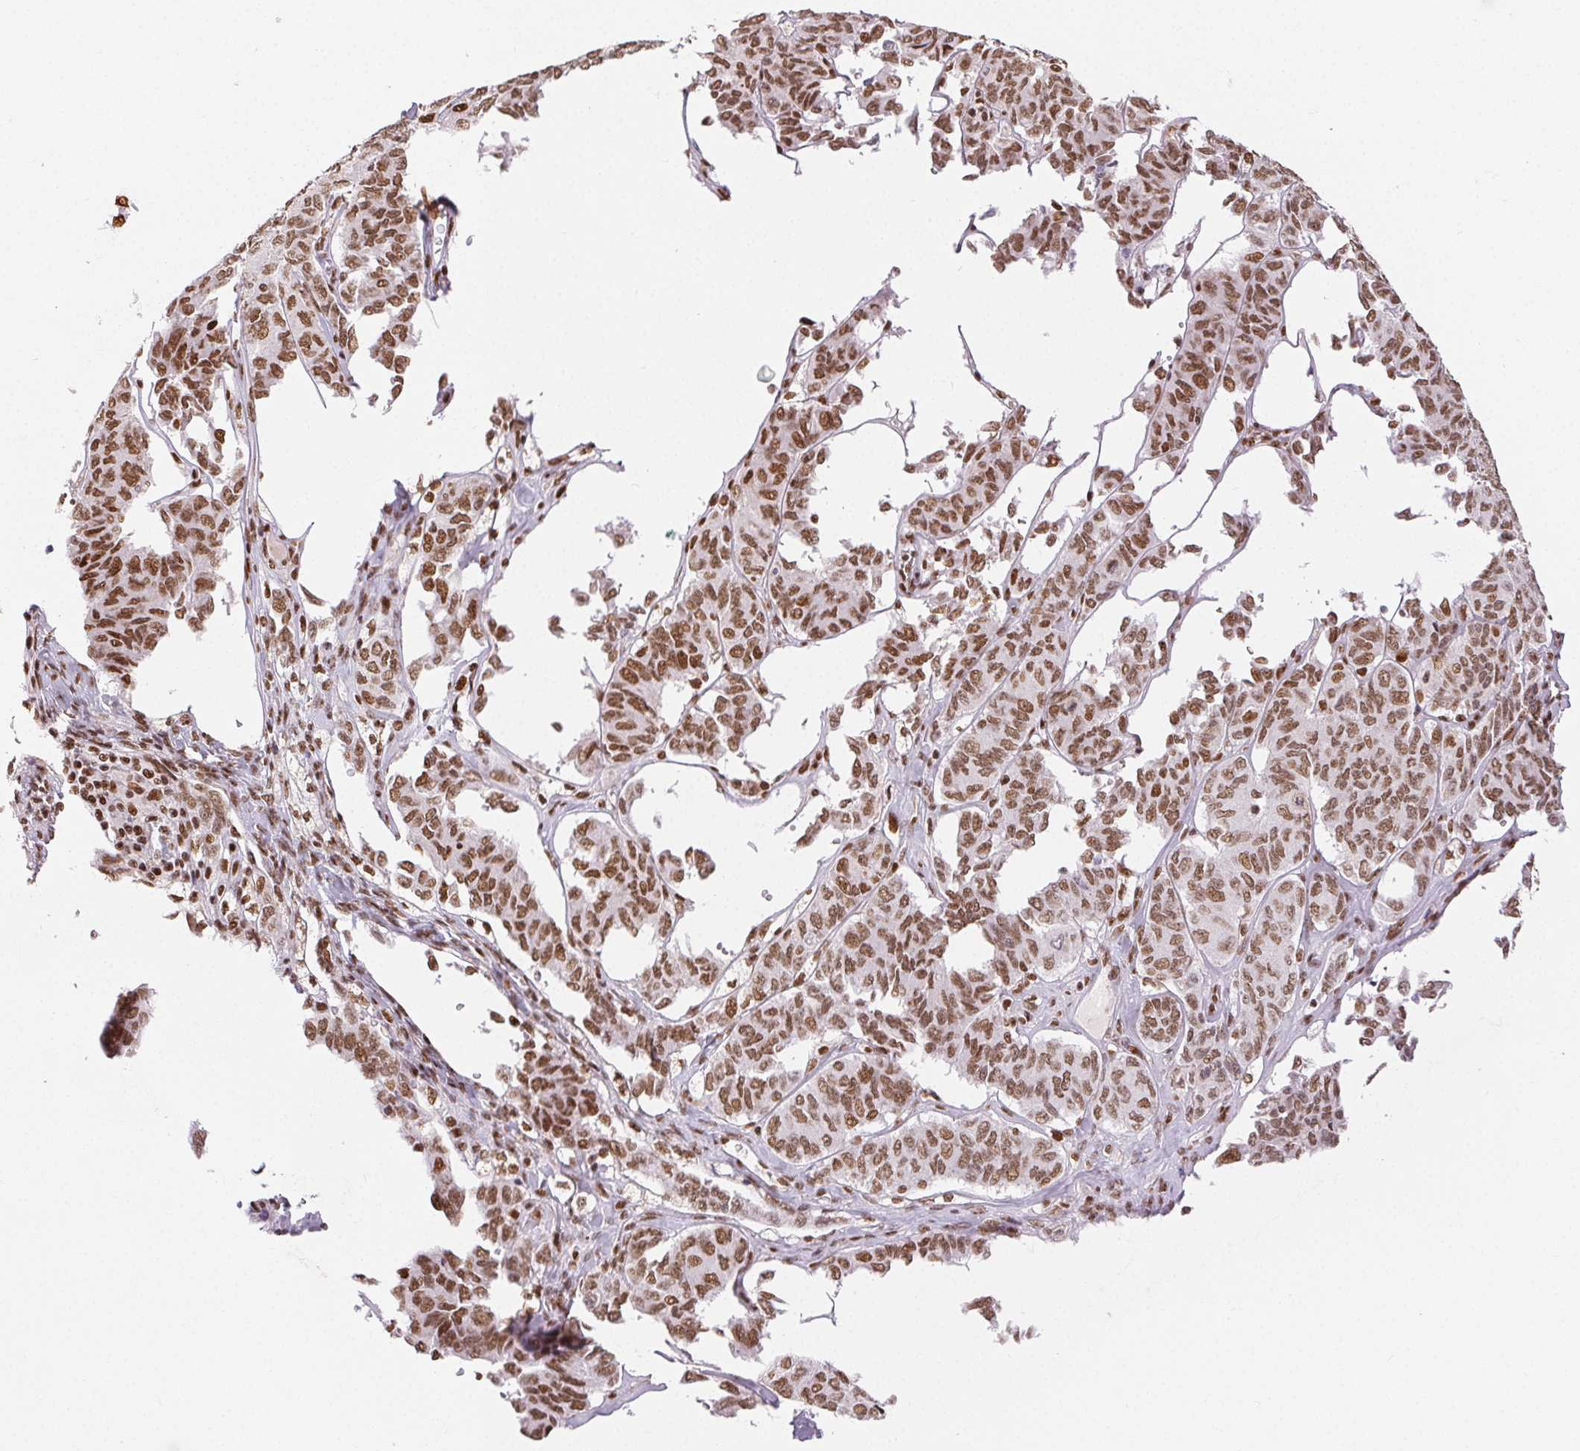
{"staining": {"intensity": "moderate", "quantity": ">75%", "location": "nuclear"}, "tissue": "ovarian cancer", "cell_type": "Tumor cells", "image_type": "cancer", "snomed": [{"axis": "morphology", "description": "Carcinoma, endometroid"}, {"axis": "topography", "description": "Ovary"}], "caption": "This histopathology image displays IHC staining of ovarian cancer (endometroid carcinoma), with medium moderate nuclear staining in approximately >75% of tumor cells.", "gene": "ZNF80", "patient": {"sex": "female", "age": 80}}